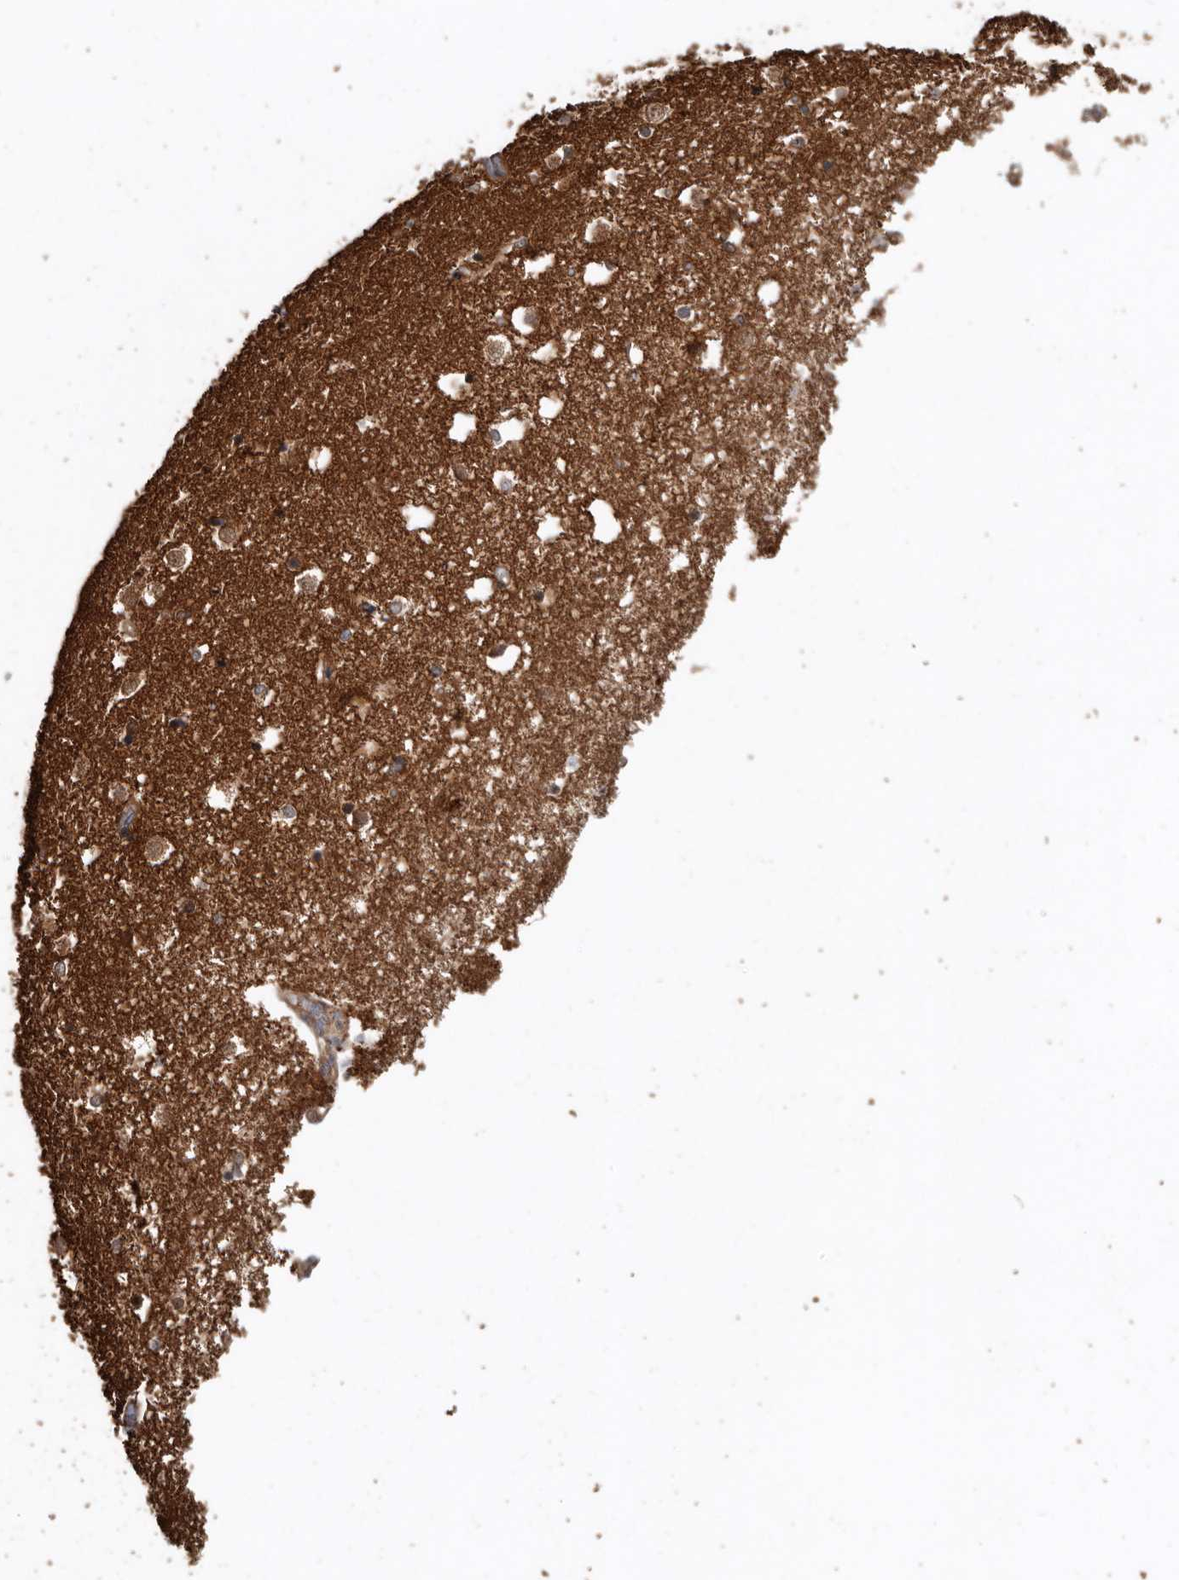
{"staining": {"intensity": "moderate", "quantity": ">75%", "location": "cytoplasmic/membranous"}, "tissue": "caudate", "cell_type": "Glial cells", "image_type": "normal", "snomed": [{"axis": "morphology", "description": "Normal tissue, NOS"}, {"axis": "topography", "description": "Lateral ventricle wall"}], "caption": "Protein staining shows moderate cytoplasmic/membranous positivity in about >75% of glial cells in normal caudate.", "gene": "EXOC3L1", "patient": {"sex": "male", "age": 45}}